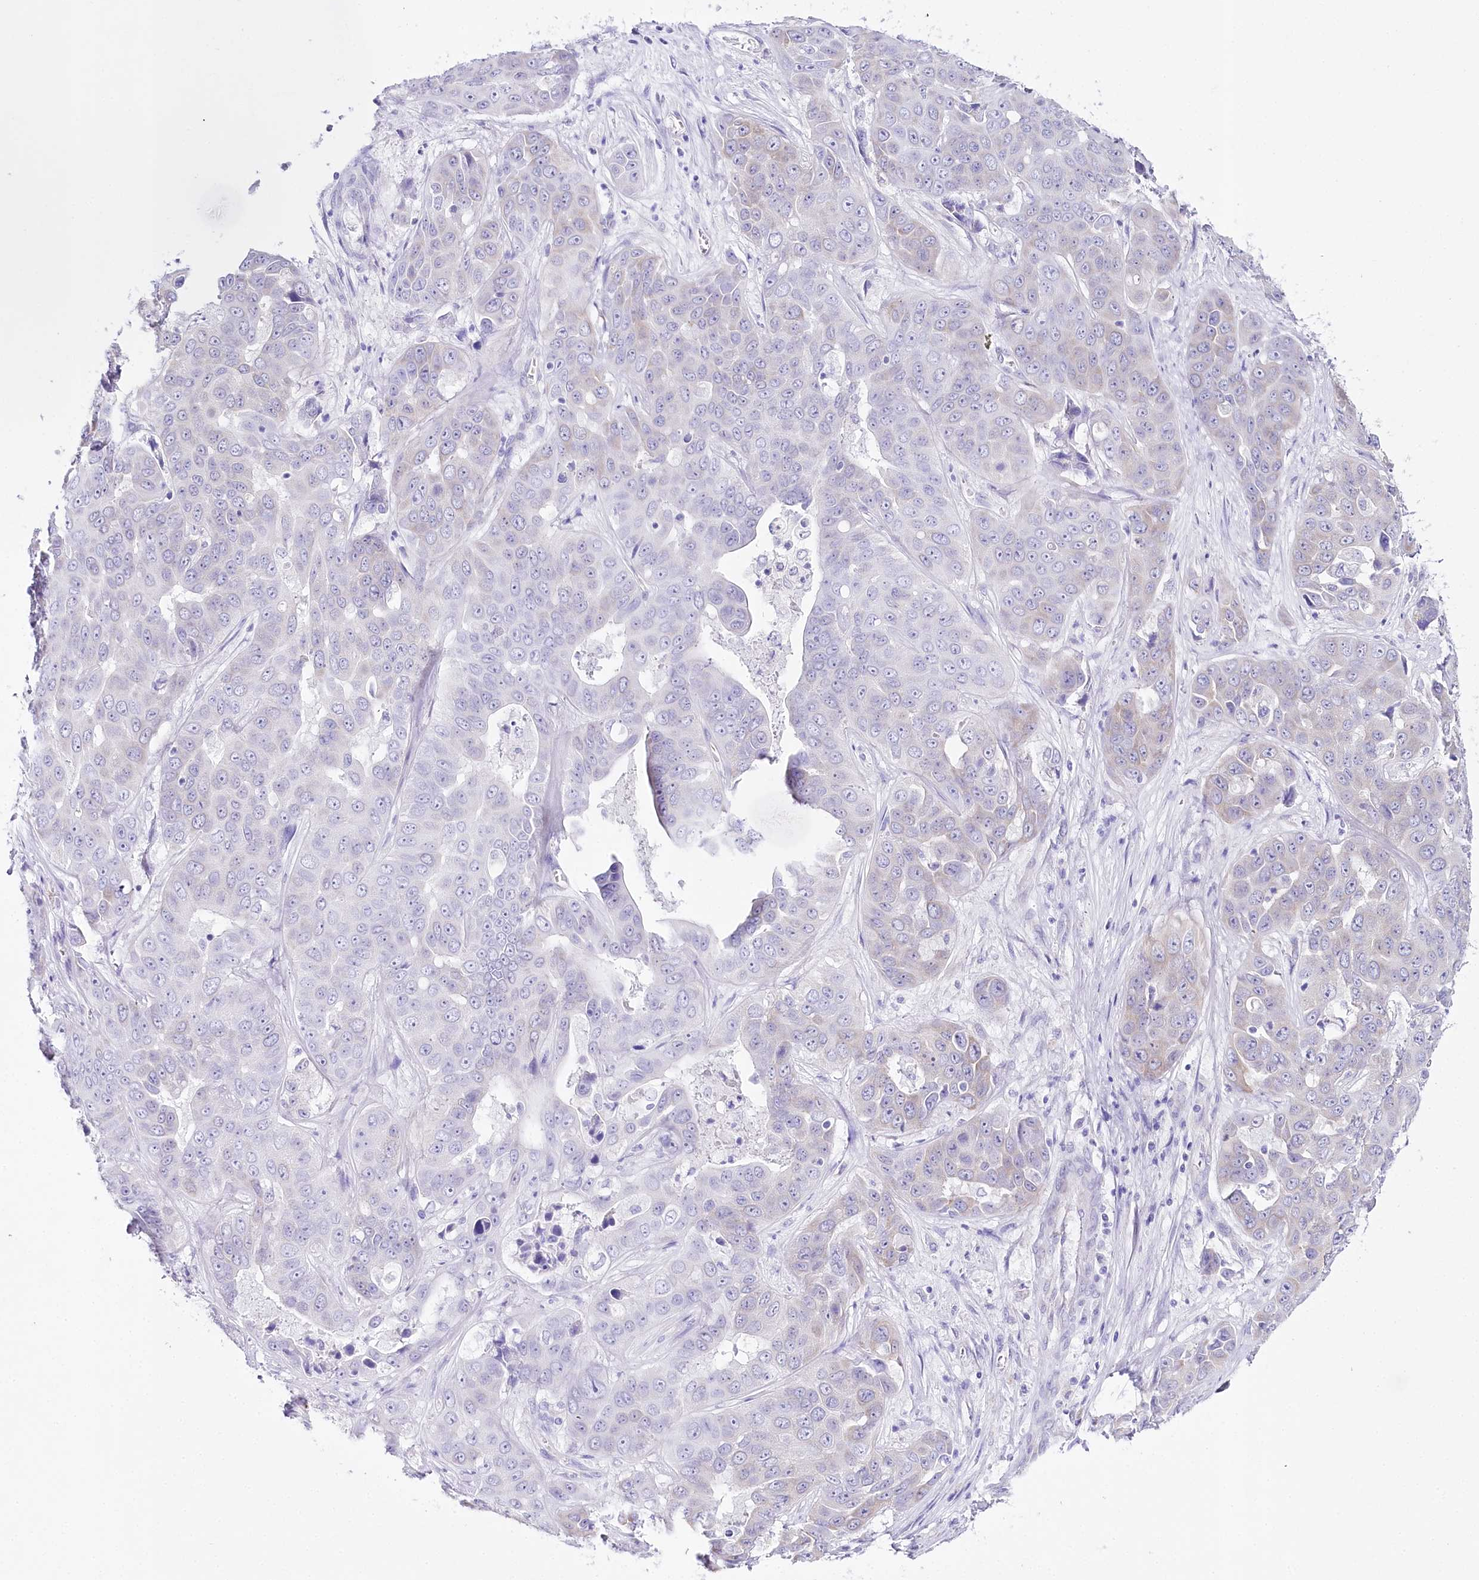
{"staining": {"intensity": "negative", "quantity": "none", "location": "none"}, "tissue": "liver cancer", "cell_type": "Tumor cells", "image_type": "cancer", "snomed": [{"axis": "morphology", "description": "Cholangiocarcinoma"}, {"axis": "topography", "description": "Liver"}], "caption": "DAB immunohistochemical staining of human liver cholangiocarcinoma demonstrates no significant positivity in tumor cells.", "gene": "CSN3", "patient": {"sex": "female", "age": 52}}